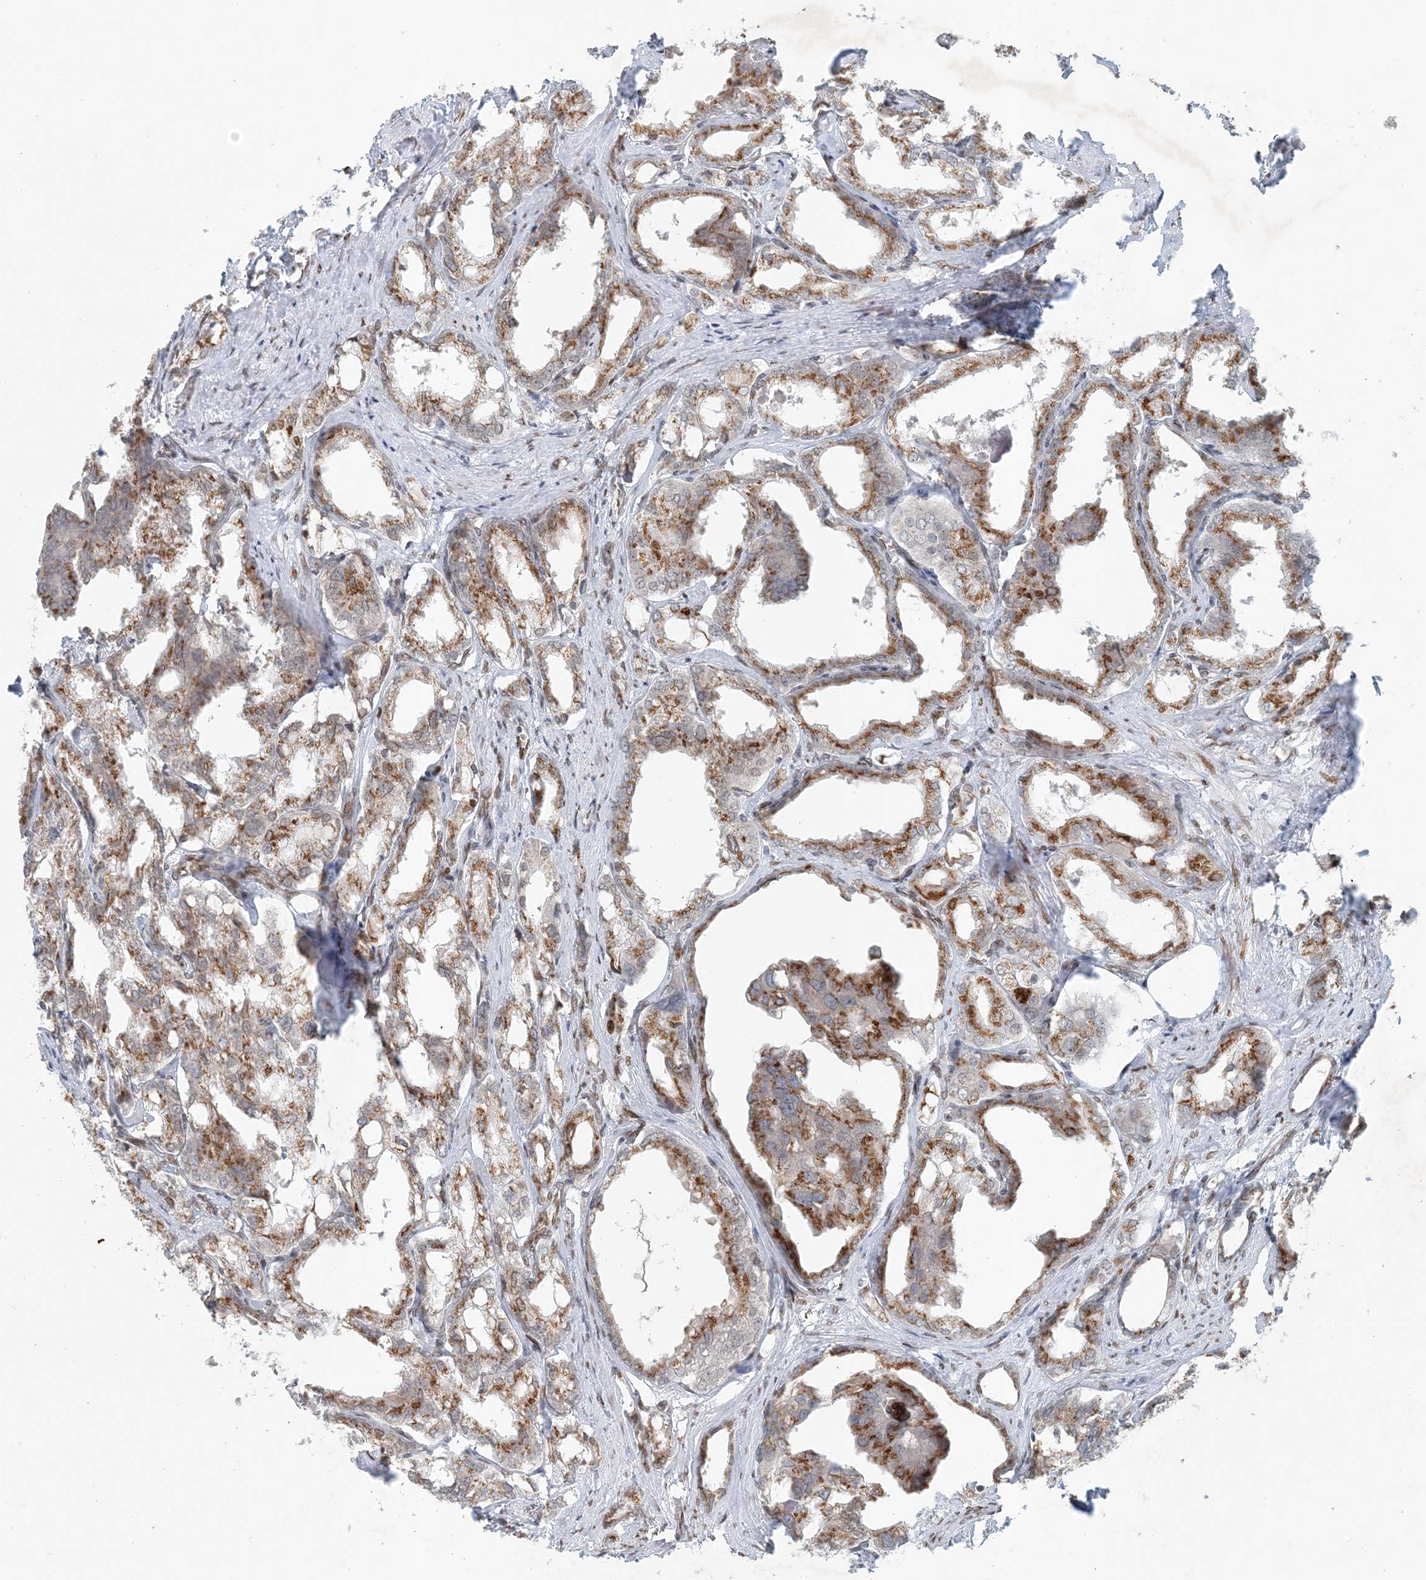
{"staining": {"intensity": "moderate", "quantity": "<25%", "location": "cytoplasmic/membranous"}, "tissue": "prostate cancer", "cell_type": "Tumor cells", "image_type": "cancer", "snomed": [{"axis": "morphology", "description": "Adenocarcinoma, High grade"}, {"axis": "topography", "description": "Prostate"}], "caption": "Moderate cytoplasmic/membranous positivity for a protein is seen in approximately <25% of tumor cells of prostate cancer (adenocarcinoma (high-grade)) using IHC.", "gene": "SLC35A2", "patient": {"sex": "male", "age": 50}}